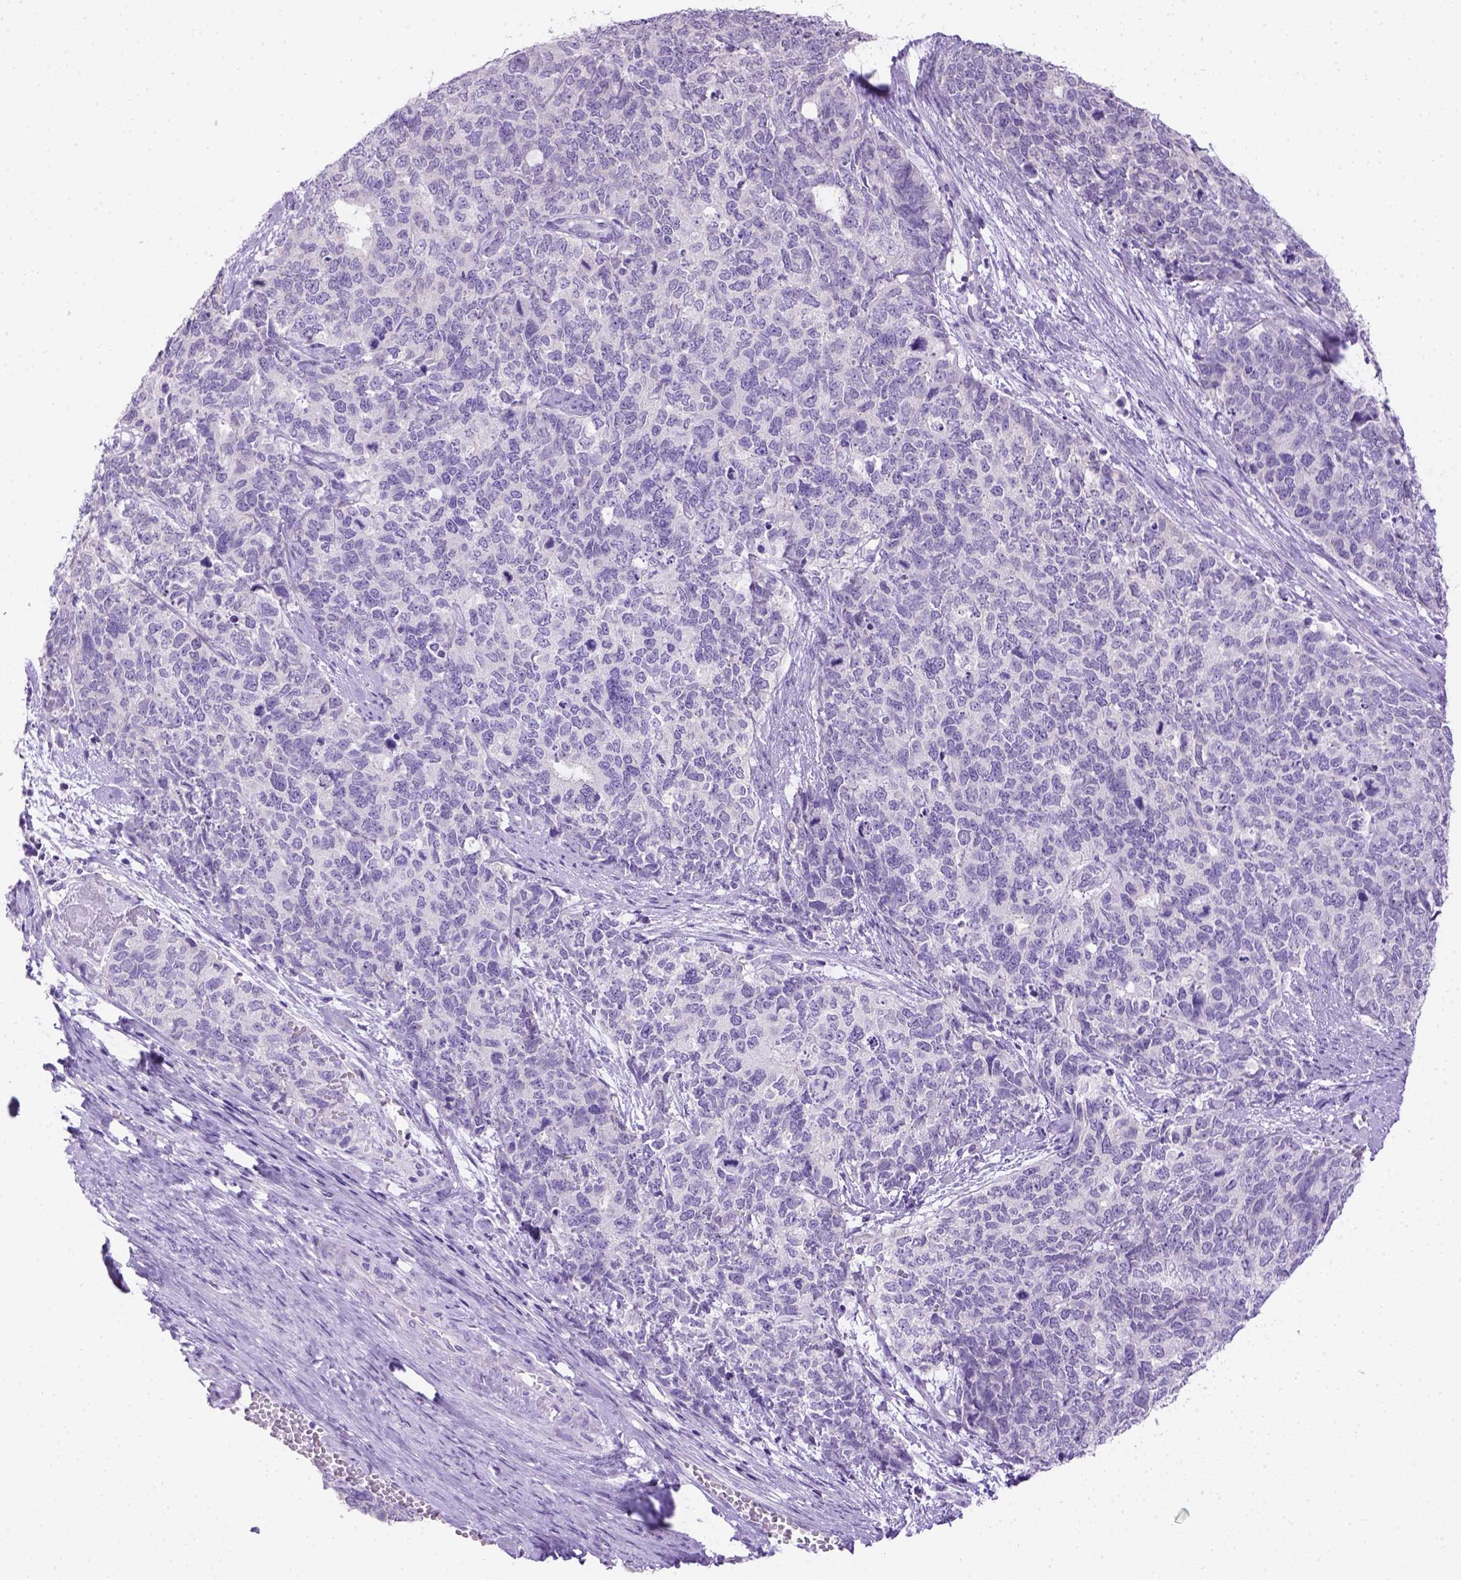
{"staining": {"intensity": "negative", "quantity": "none", "location": "none"}, "tissue": "cervical cancer", "cell_type": "Tumor cells", "image_type": "cancer", "snomed": [{"axis": "morphology", "description": "Squamous cell carcinoma, NOS"}, {"axis": "topography", "description": "Cervix"}], "caption": "Tumor cells are negative for brown protein staining in cervical cancer.", "gene": "TMEM38A", "patient": {"sex": "female", "age": 63}}